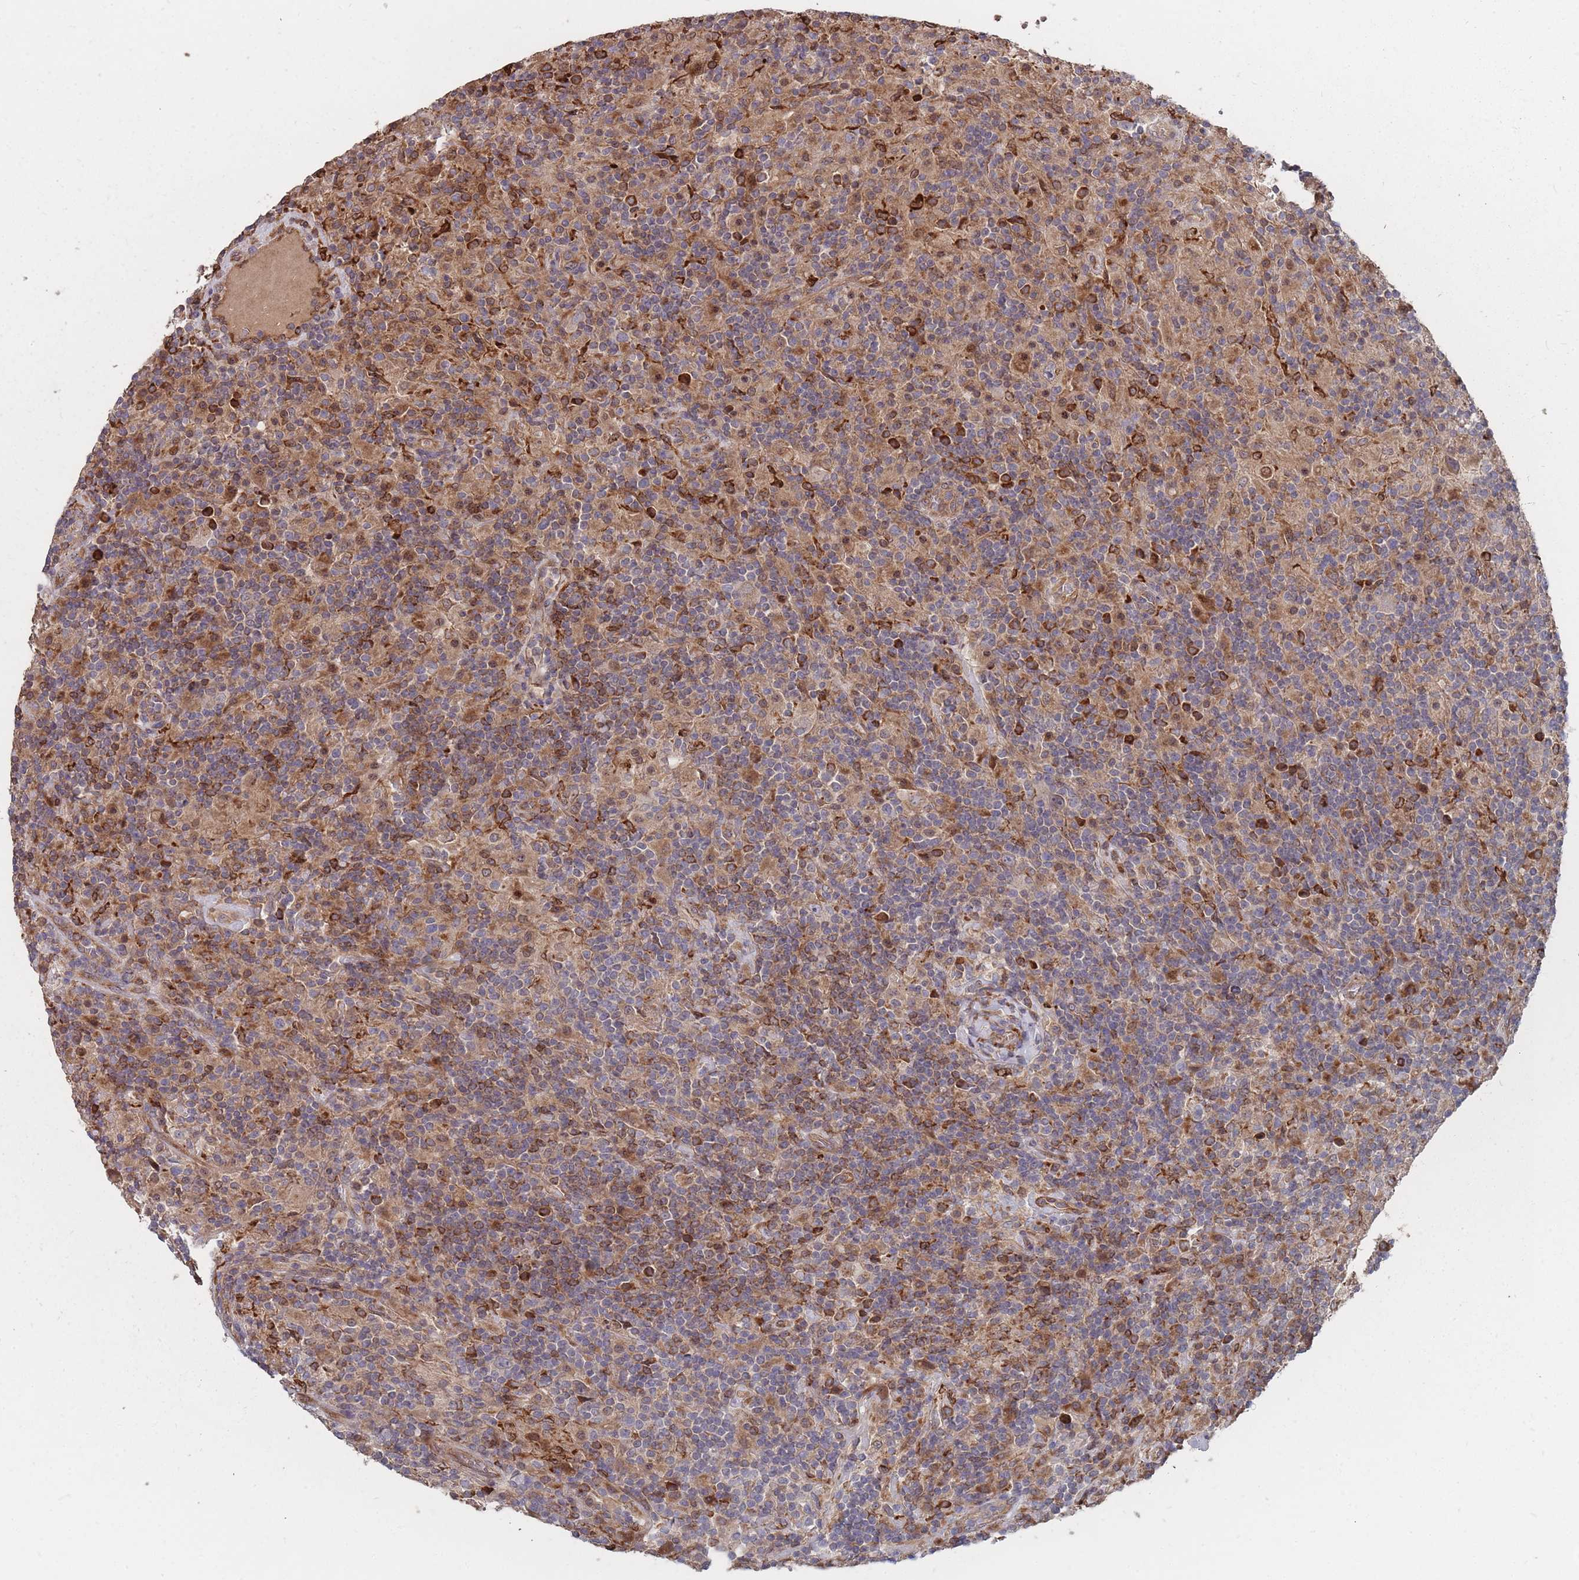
{"staining": {"intensity": "weak", "quantity": "25%-75%", "location": "cytoplasmic/membranous"}, "tissue": "lymphoma", "cell_type": "Tumor cells", "image_type": "cancer", "snomed": [{"axis": "morphology", "description": "Hodgkin's disease, NOS"}, {"axis": "topography", "description": "Lymph node"}], "caption": "Protein expression analysis of lymphoma reveals weak cytoplasmic/membranous expression in about 25%-75% of tumor cells.", "gene": "THSD7B", "patient": {"sex": "male", "age": 70}}